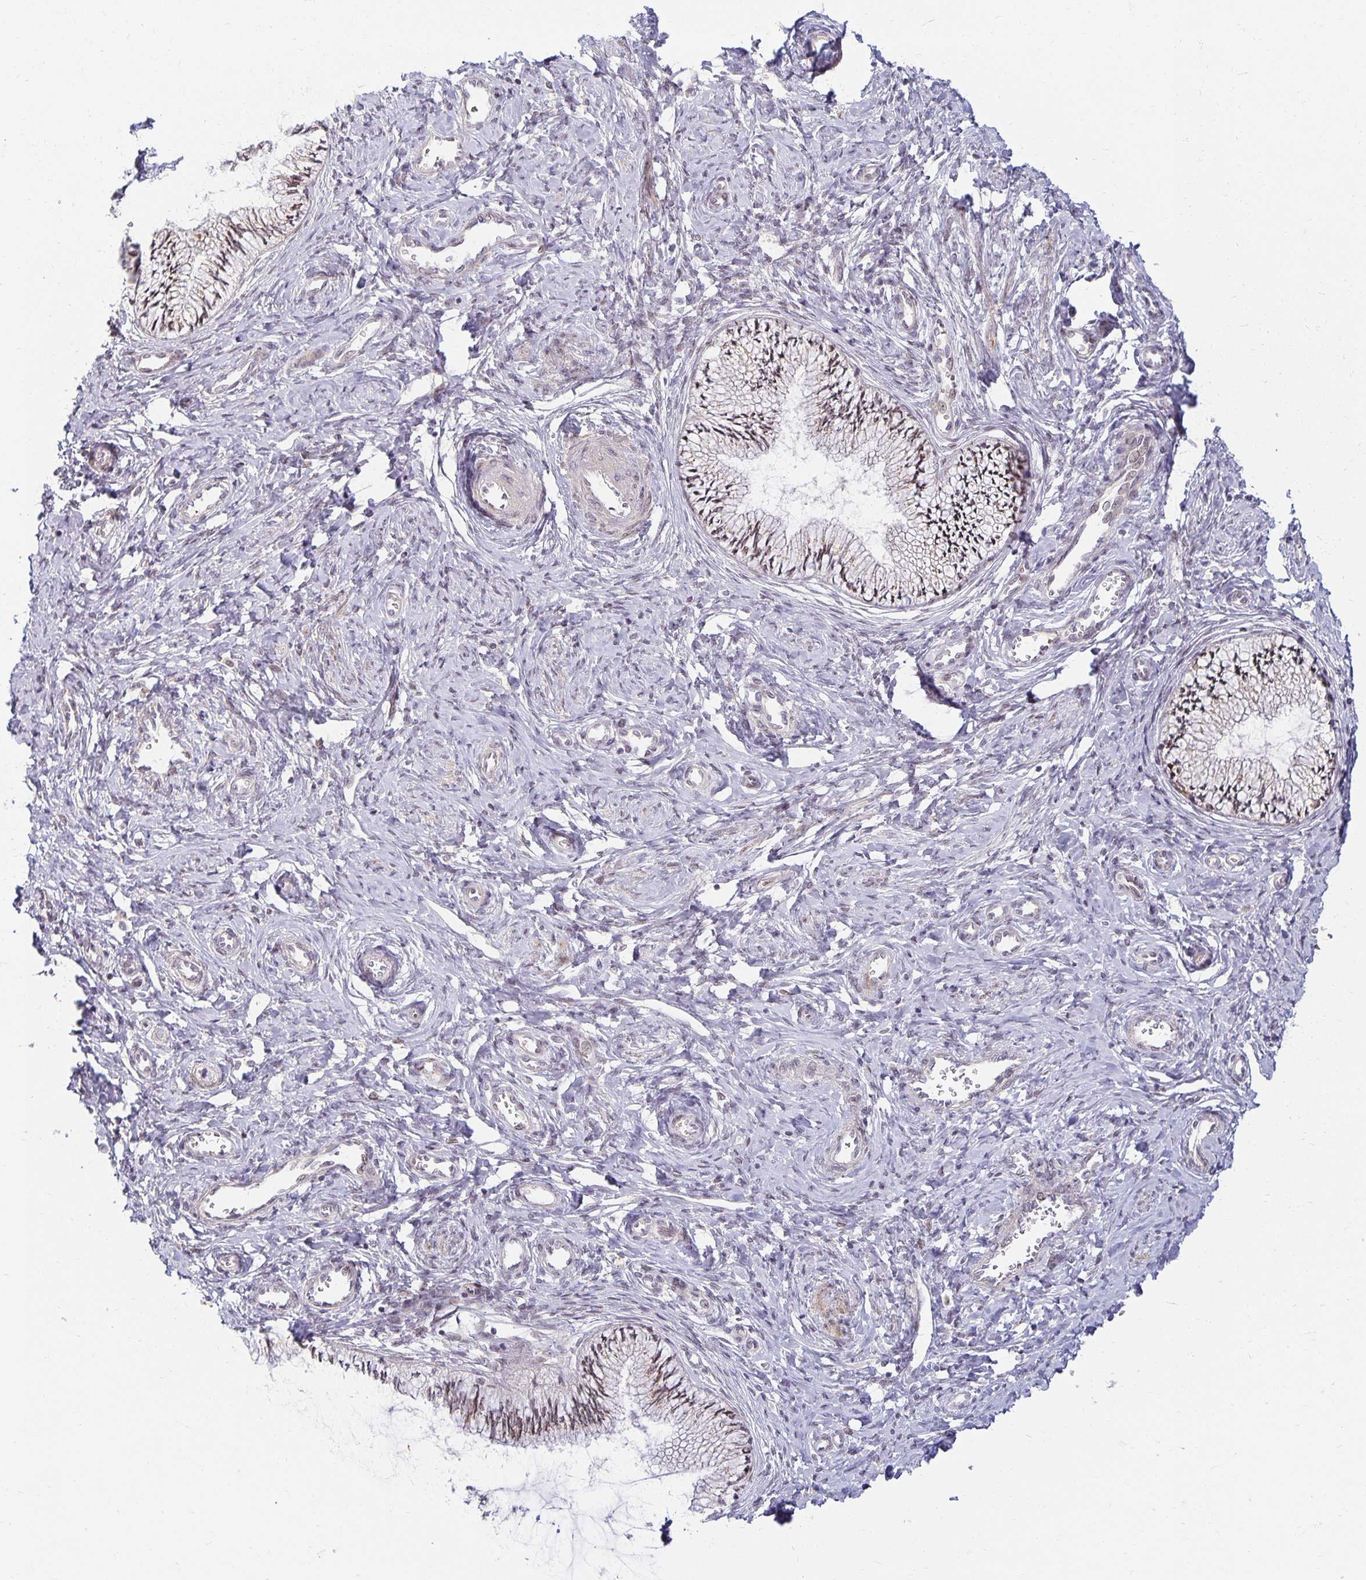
{"staining": {"intensity": "weak", "quantity": "25%-75%", "location": "nuclear"}, "tissue": "cervix", "cell_type": "Glandular cells", "image_type": "normal", "snomed": [{"axis": "morphology", "description": "Normal tissue, NOS"}, {"axis": "topography", "description": "Cervix"}], "caption": "Brown immunohistochemical staining in normal human cervix shows weak nuclear expression in about 25%-75% of glandular cells. (DAB = brown stain, brightfield microscopy at high magnification).", "gene": "EHF", "patient": {"sex": "female", "age": 24}}